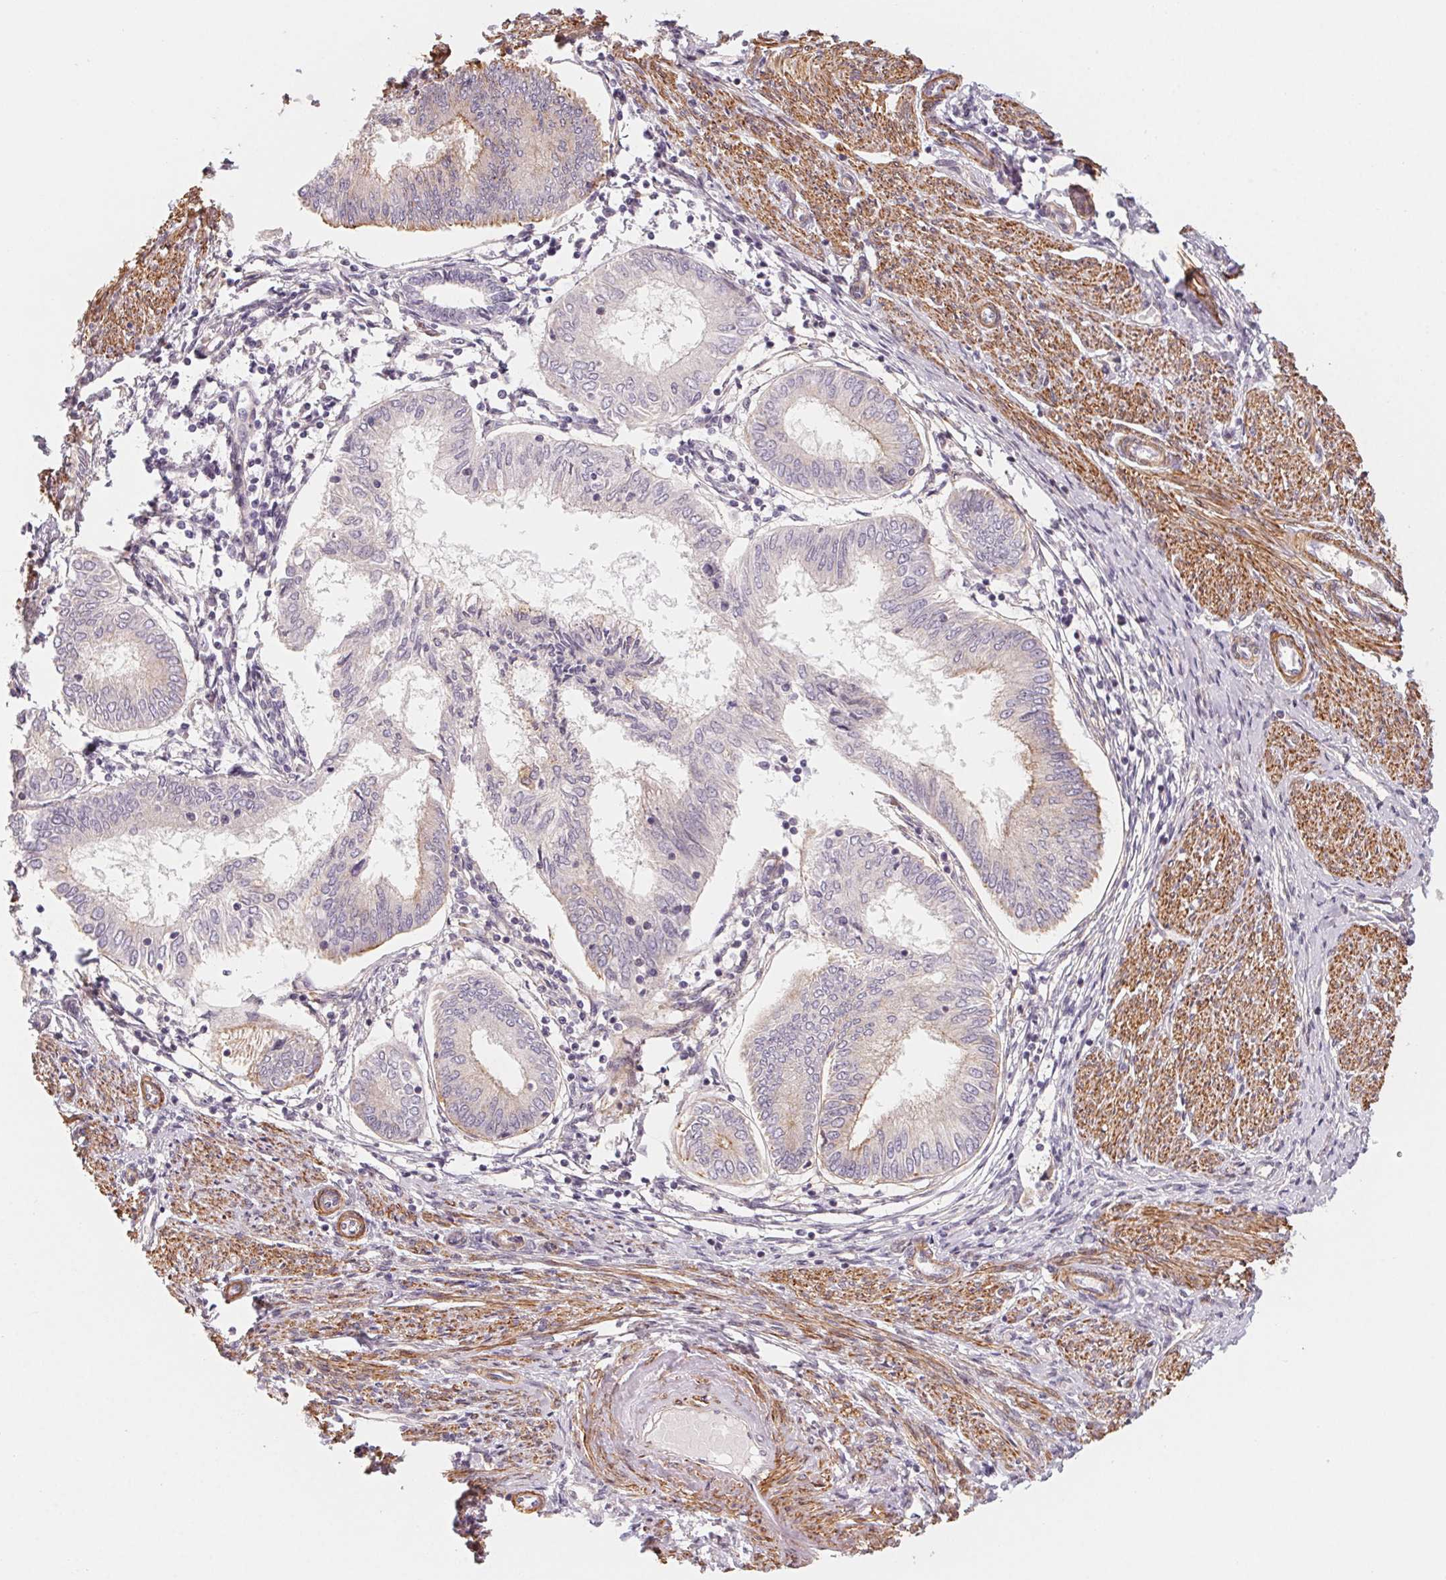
{"staining": {"intensity": "weak", "quantity": "<25%", "location": "cytoplasmic/membranous"}, "tissue": "endometrial cancer", "cell_type": "Tumor cells", "image_type": "cancer", "snomed": [{"axis": "morphology", "description": "Adenocarcinoma, NOS"}, {"axis": "topography", "description": "Endometrium"}], "caption": "Immunohistochemistry (IHC) image of human endometrial cancer (adenocarcinoma) stained for a protein (brown), which shows no staining in tumor cells.", "gene": "CCDC112", "patient": {"sex": "female", "age": 68}}